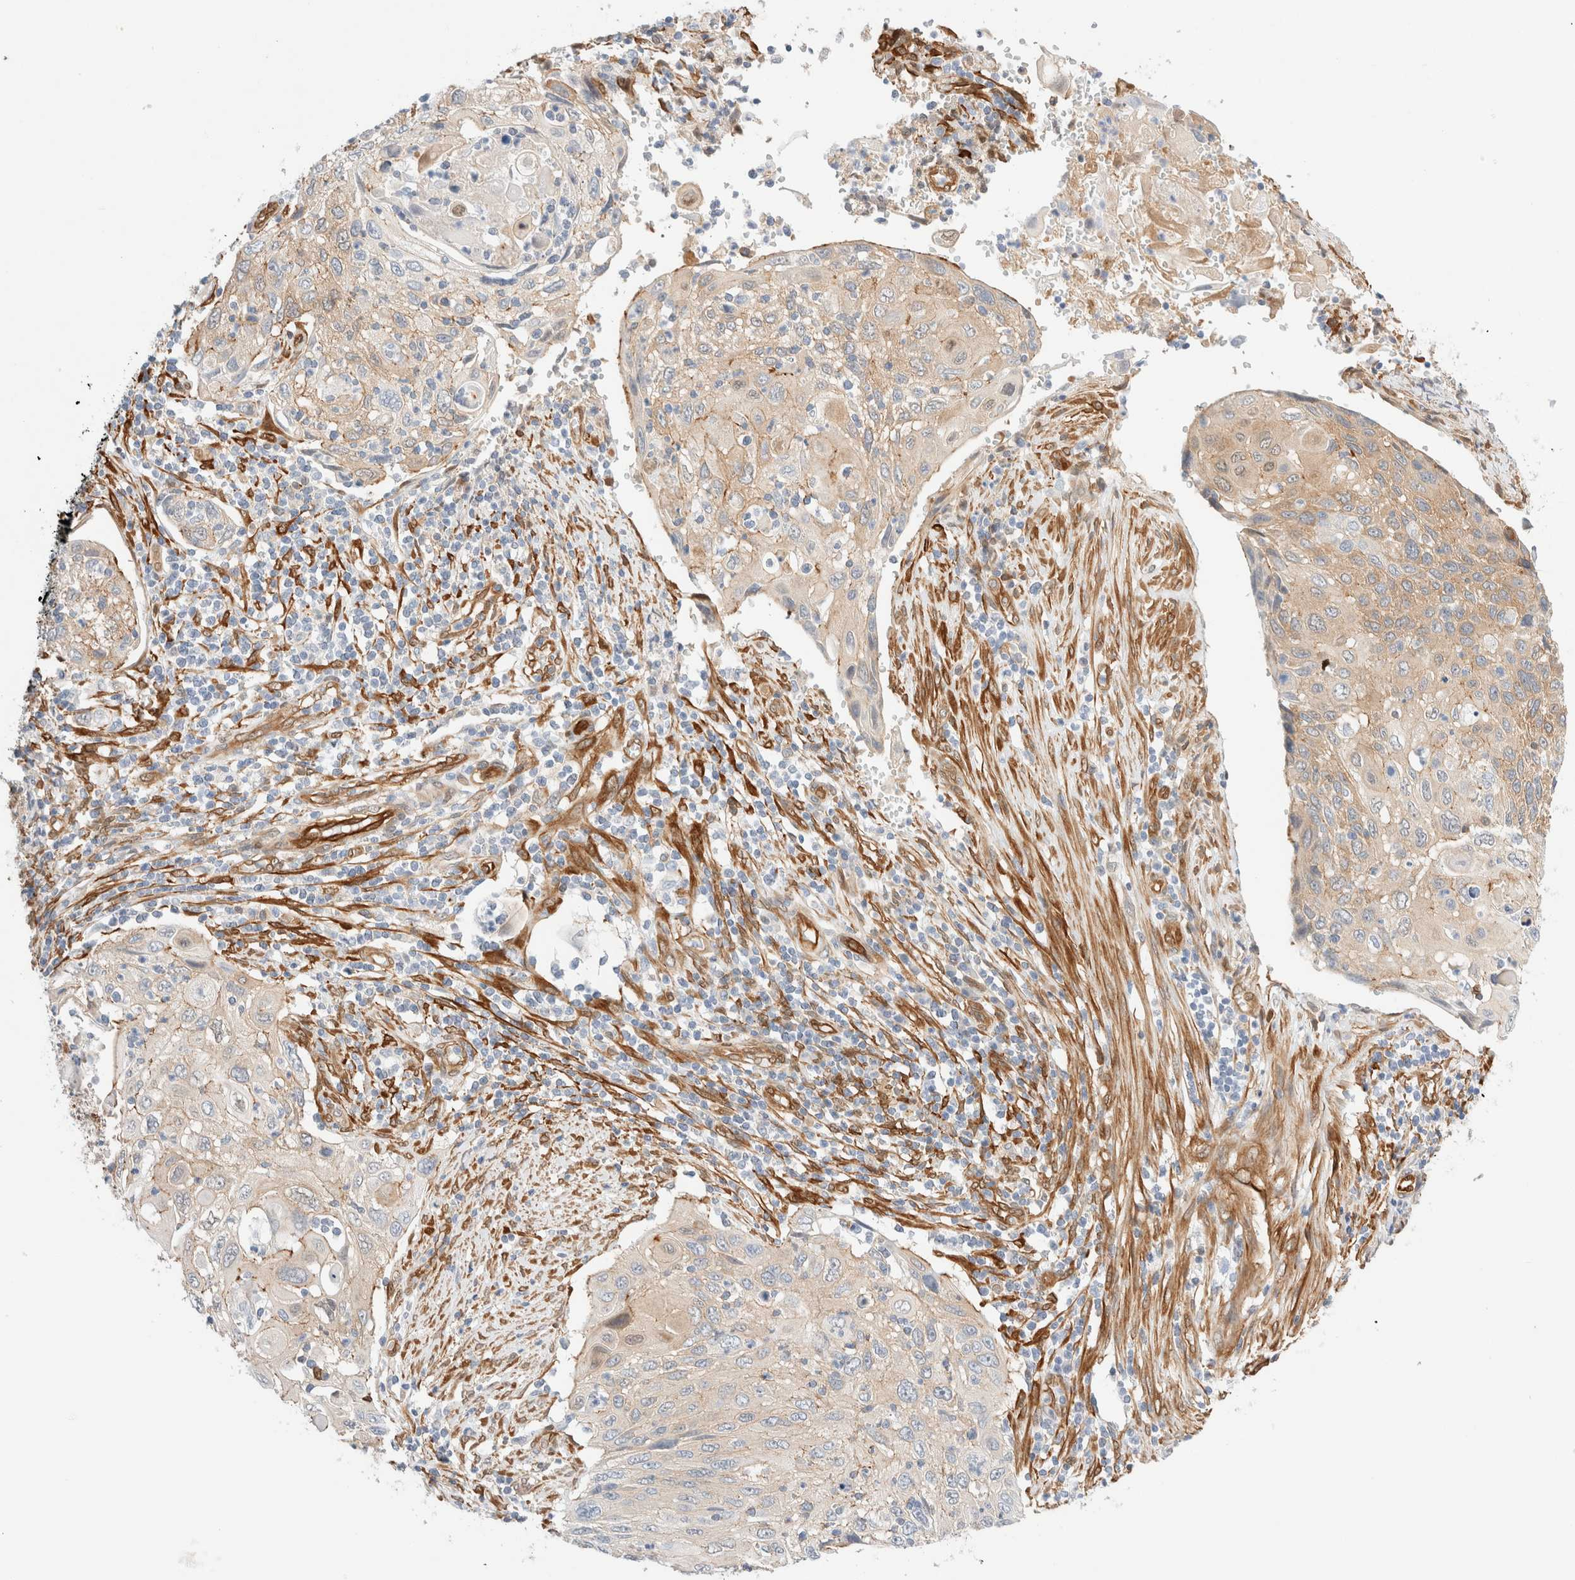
{"staining": {"intensity": "weak", "quantity": "25%-75%", "location": "cytoplasmic/membranous"}, "tissue": "cervical cancer", "cell_type": "Tumor cells", "image_type": "cancer", "snomed": [{"axis": "morphology", "description": "Squamous cell carcinoma, NOS"}, {"axis": "topography", "description": "Cervix"}], "caption": "This photomicrograph demonstrates cervical cancer (squamous cell carcinoma) stained with immunohistochemistry to label a protein in brown. The cytoplasmic/membranous of tumor cells show weak positivity for the protein. Nuclei are counter-stained blue.", "gene": "LMCD1", "patient": {"sex": "female", "age": 70}}